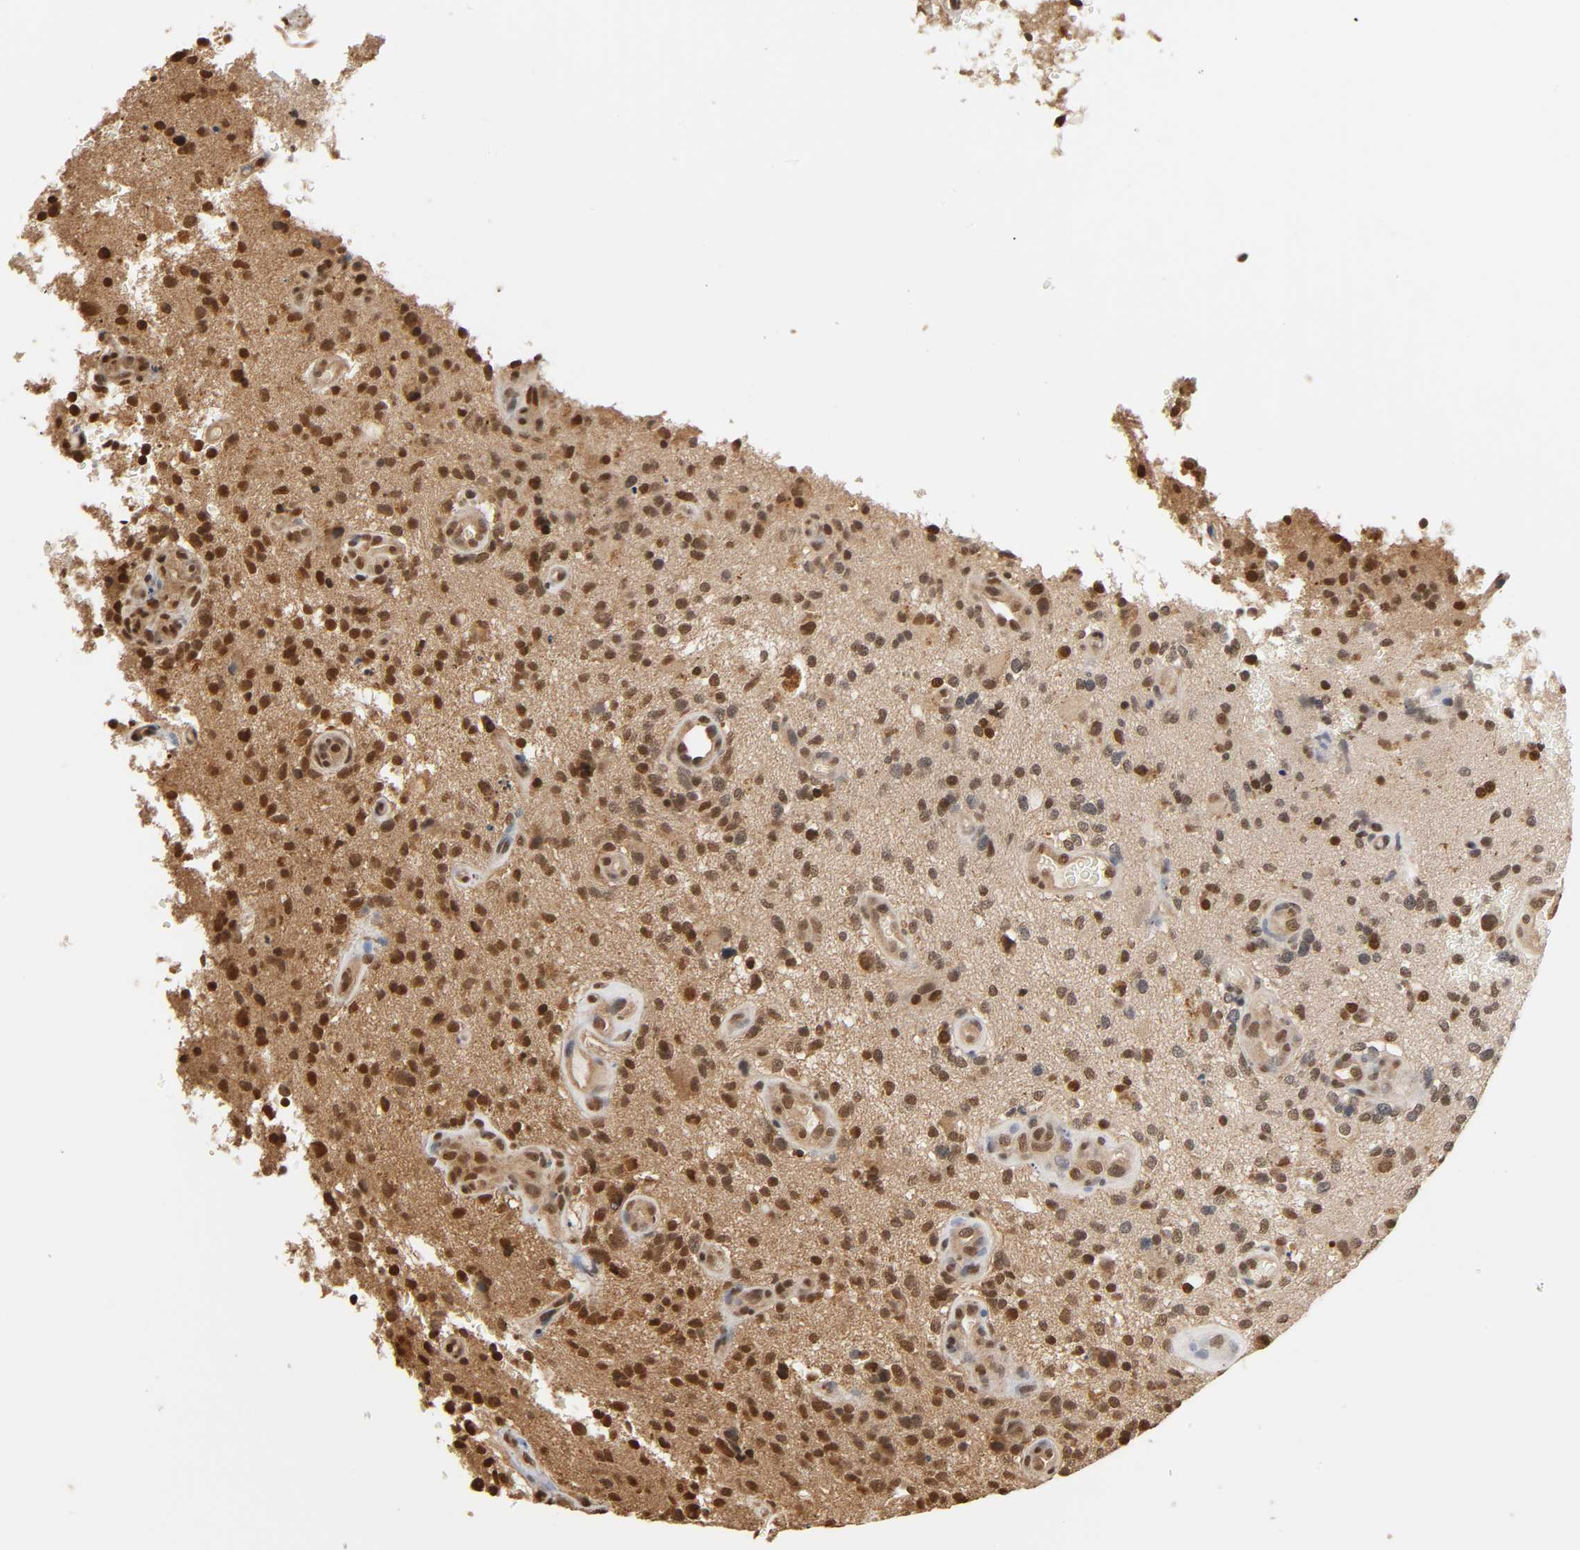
{"staining": {"intensity": "moderate", "quantity": ">75%", "location": "nuclear"}, "tissue": "glioma", "cell_type": "Tumor cells", "image_type": "cancer", "snomed": [{"axis": "morphology", "description": "Normal tissue, NOS"}, {"axis": "morphology", "description": "Glioma, malignant, High grade"}, {"axis": "topography", "description": "Cerebral cortex"}], "caption": "Tumor cells reveal medium levels of moderate nuclear expression in about >75% of cells in human malignant high-grade glioma. (DAB IHC, brown staining for protein, blue staining for nuclei).", "gene": "UBC", "patient": {"sex": "male", "age": 75}}